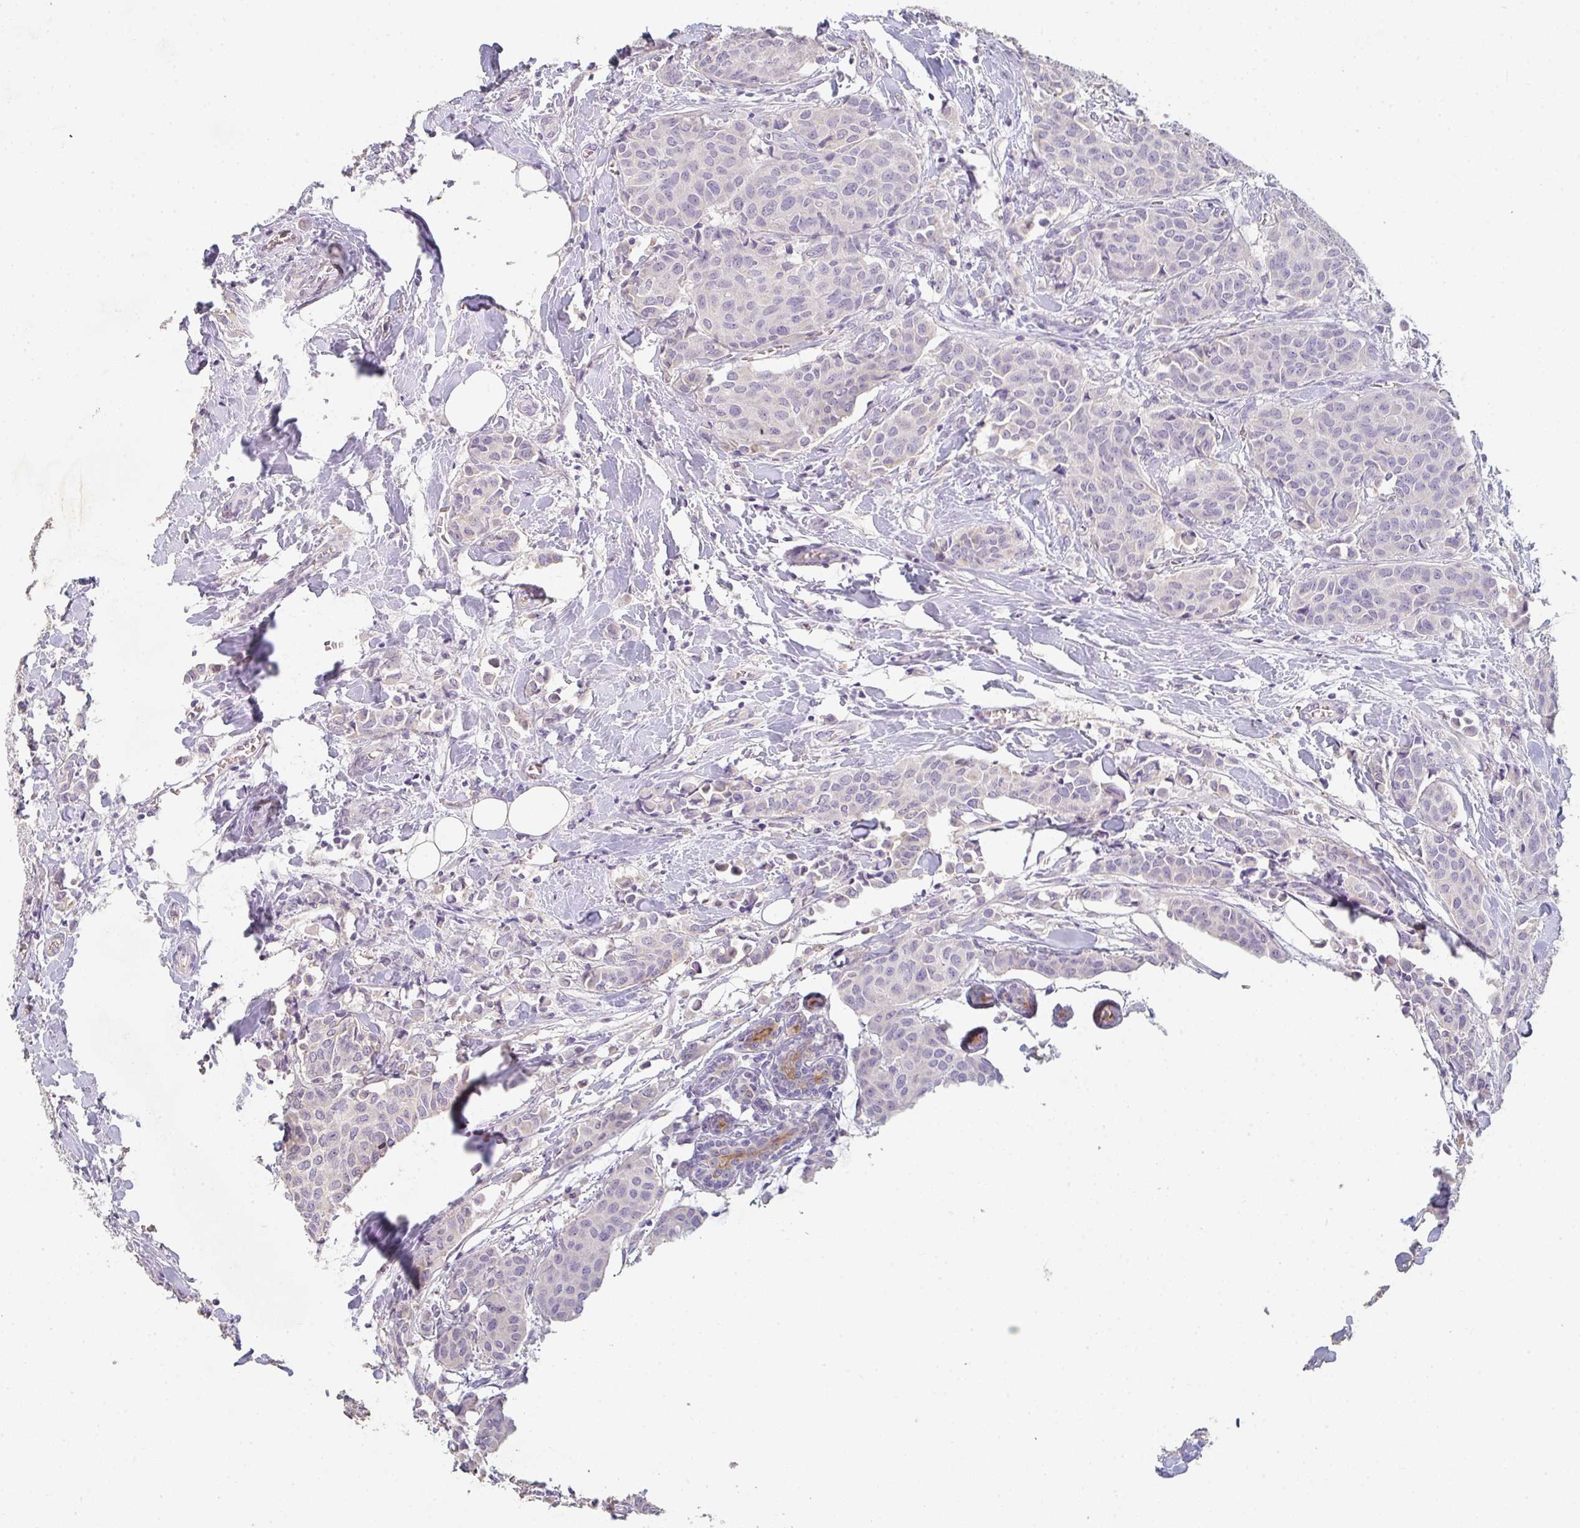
{"staining": {"intensity": "negative", "quantity": "none", "location": "none"}, "tissue": "breast cancer", "cell_type": "Tumor cells", "image_type": "cancer", "snomed": [{"axis": "morphology", "description": "Duct carcinoma"}, {"axis": "topography", "description": "Breast"}], "caption": "Immunohistochemistry of human intraductal carcinoma (breast) demonstrates no expression in tumor cells.", "gene": "C1QTNF8", "patient": {"sex": "female", "age": 47}}